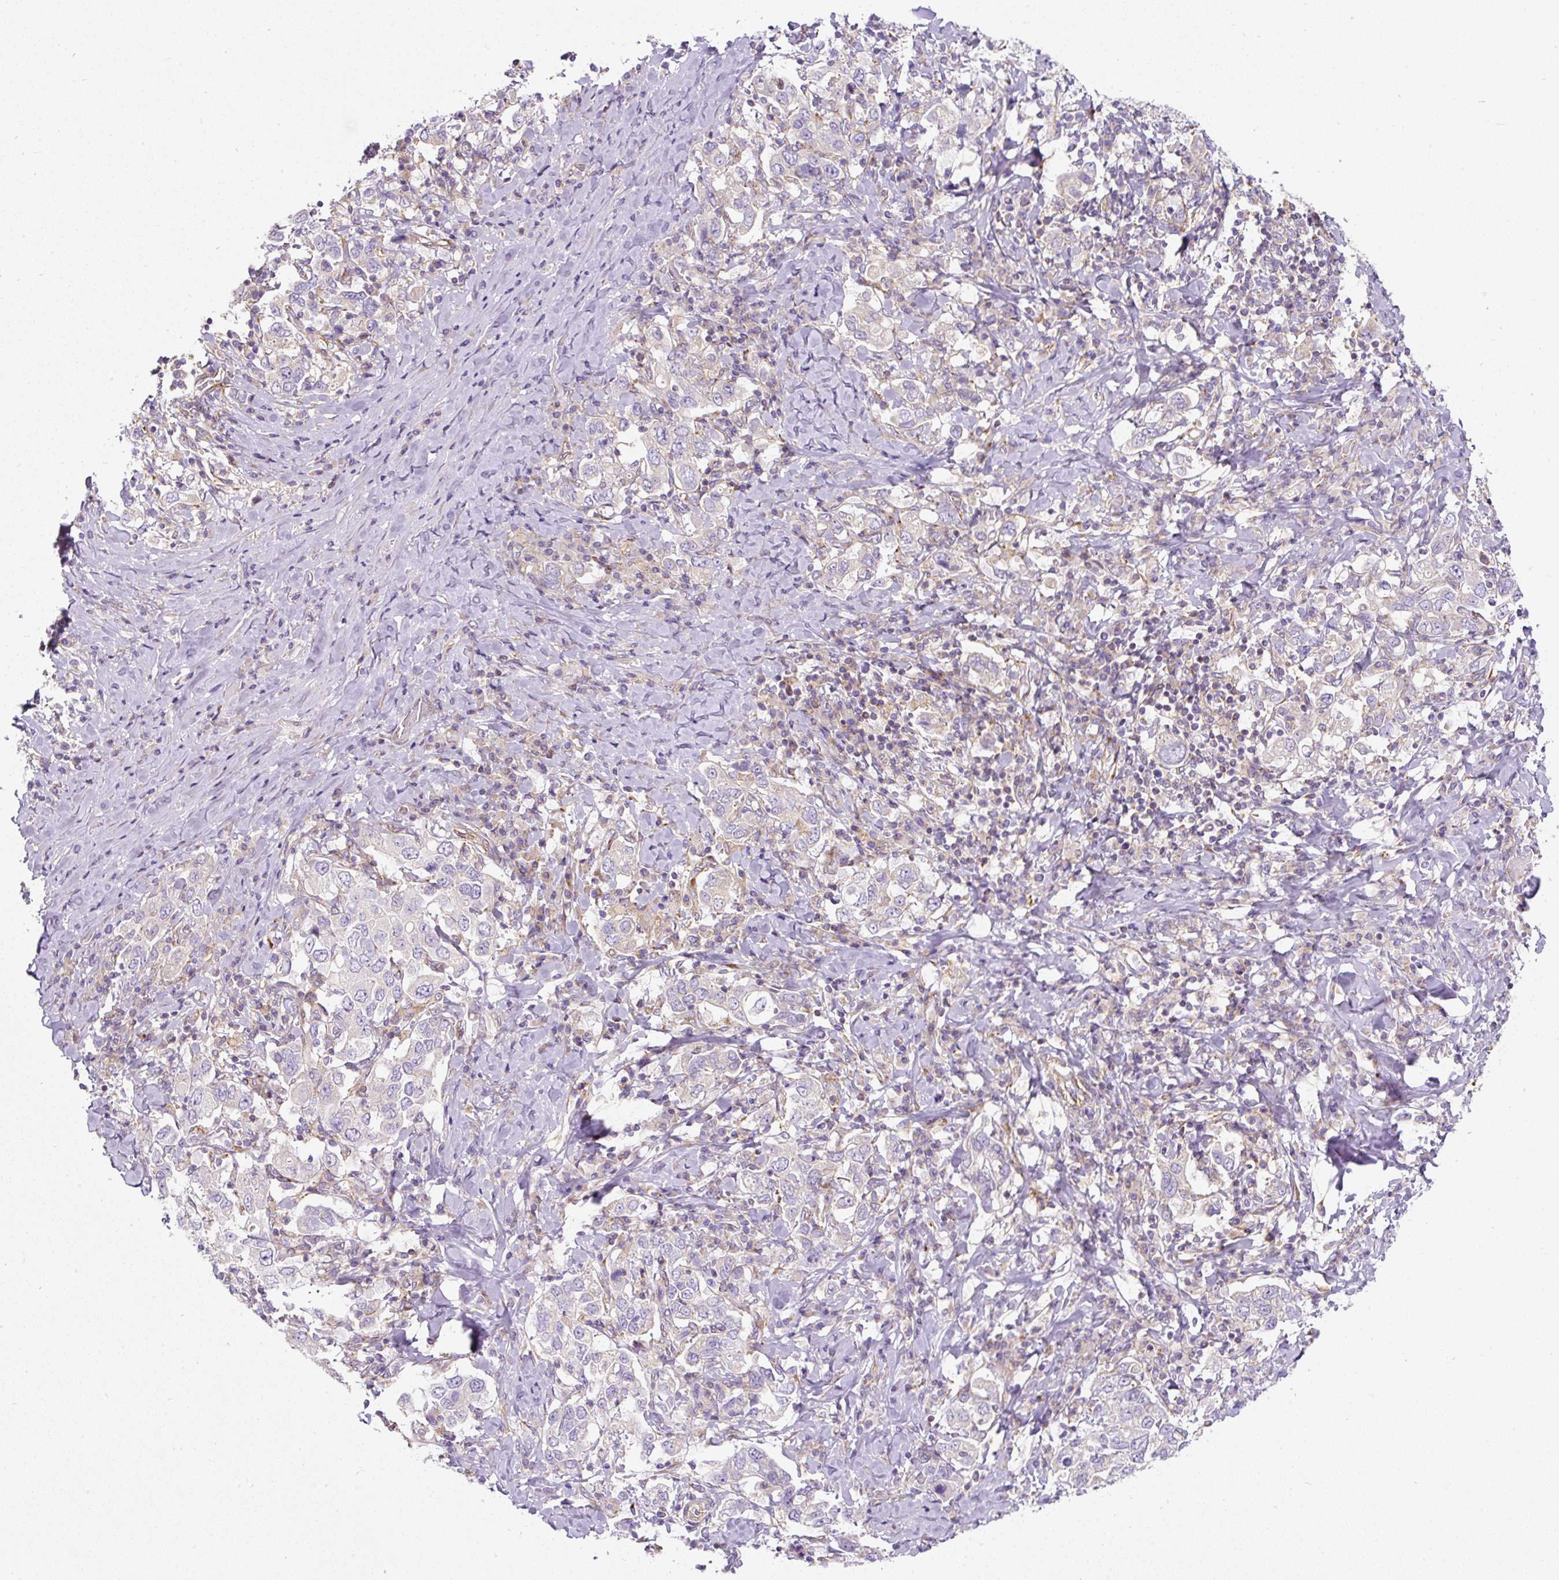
{"staining": {"intensity": "weak", "quantity": "<25%", "location": "cytoplasmic/membranous"}, "tissue": "stomach cancer", "cell_type": "Tumor cells", "image_type": "cancer", "snomed": [{"axis": "morphology", "description": "Adenocarcinoma, NOS"}, {"axis": "topography", "description": "Stomach, upper"}], "caption": "Adenocarcinoma (stomach) was stained to show a protein in brown. There is no significant positivity in tumor cells.", "gene": "ERAP2", "patient": {"sex": "male", "age": 62}}